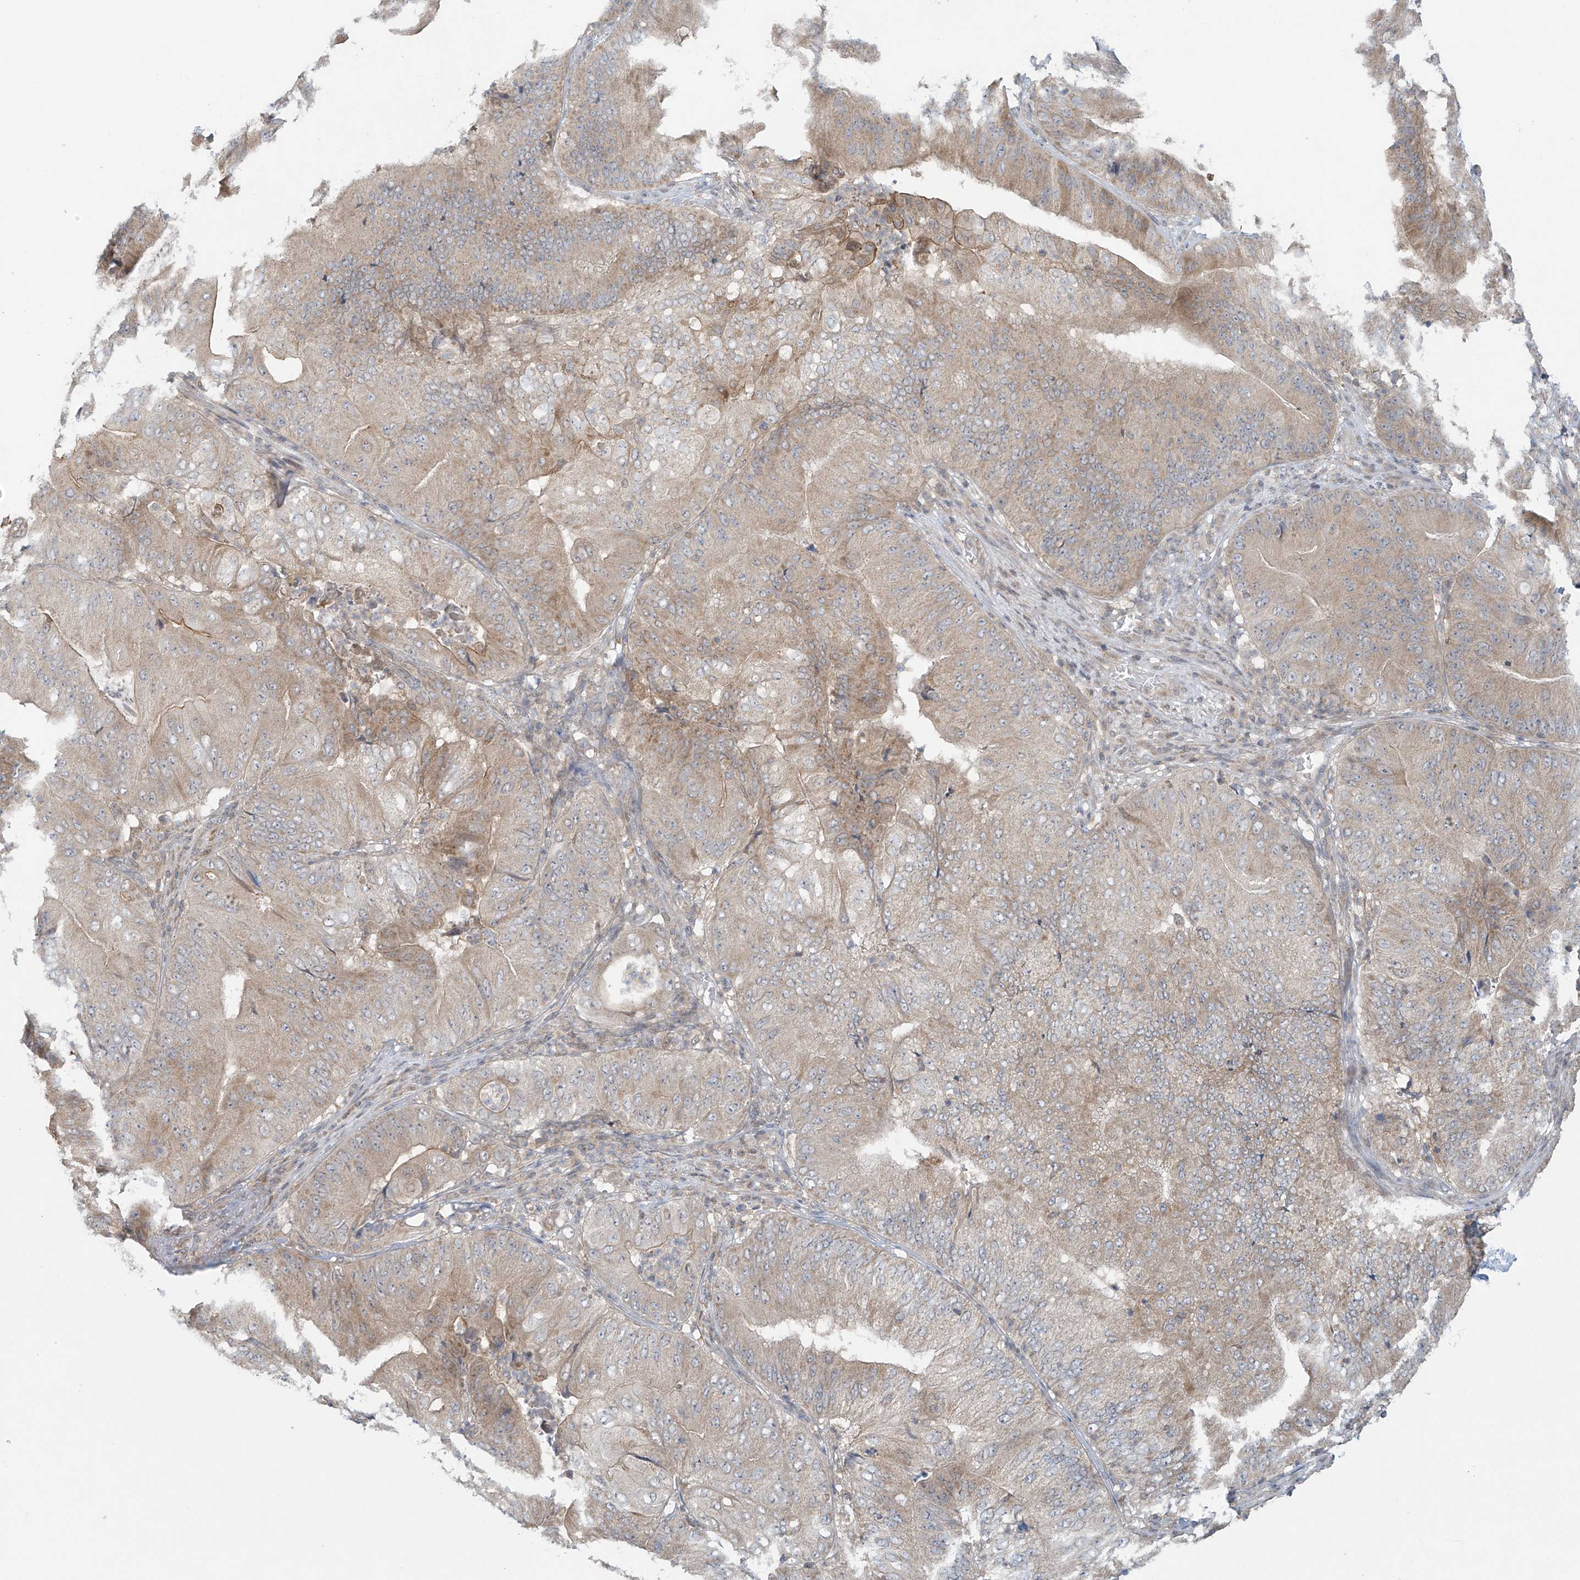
{"staining": {"intensity": "weak", "quantity": "25%-75%", "location": "cytoplasmic/membranous"}, "tissue": "pancreatic cancer", "cell_type": "Tumor cells", "image_type": "cancer", "snomed": [{"axis": "morphology", "description": "Adenocarcinoma, NOS"}, {"axis": "topography", "description": "Pancreas"}], "caption": "IHC image of adenocarcinoma (pancreatic) stained for a protein (brown), which displays low levels of weak cytoplasmic/membranous expression in about 25%-75% of tumor cells.", "gene": "HDDC2", "patient": {"sex": "female", "age": 77}}